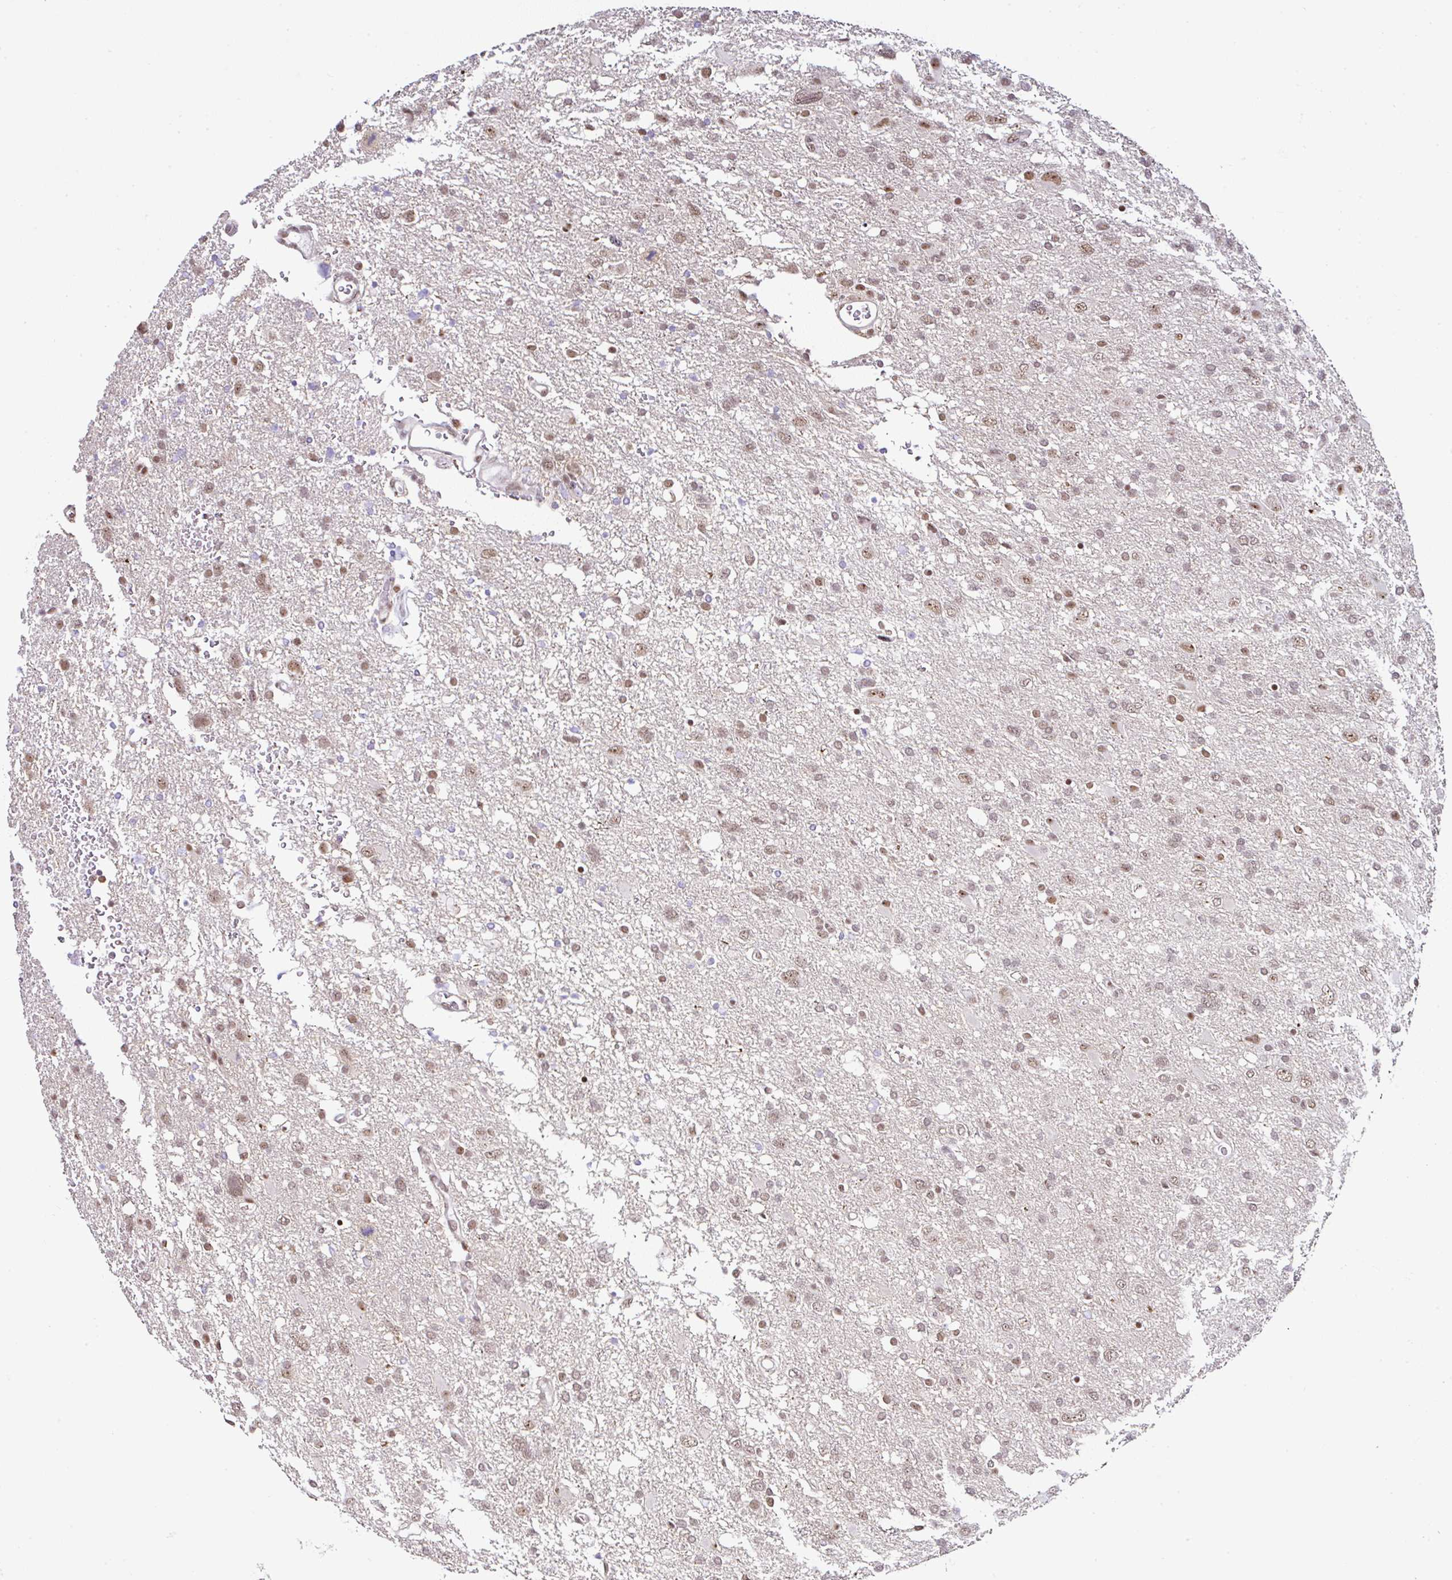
{"staining": {"intensity": "moderate", "quantity": ">75%", "location": "nuclear"}, "tissue": "glioma", "cell_type": "Tumor cells", "image_type": "cancer", "snomed": [{"axis": "morphology", "description": "Glioma, malignant, High grade"}, {"axis": "topography", "description": "Brain"}], "caption": "Immunohistochemistry staining of glioma, which shows medium levels of moderate nuclear staining in approximately >75% of tumor cells indicating moderate nuclear protein staining. The staining was performed using DAB (brown) for protein detection and nuclei were counterstained in hematoxylin (blue).", "gene": "PTPN2", "patient": {"sex": "male", "age": 61}}